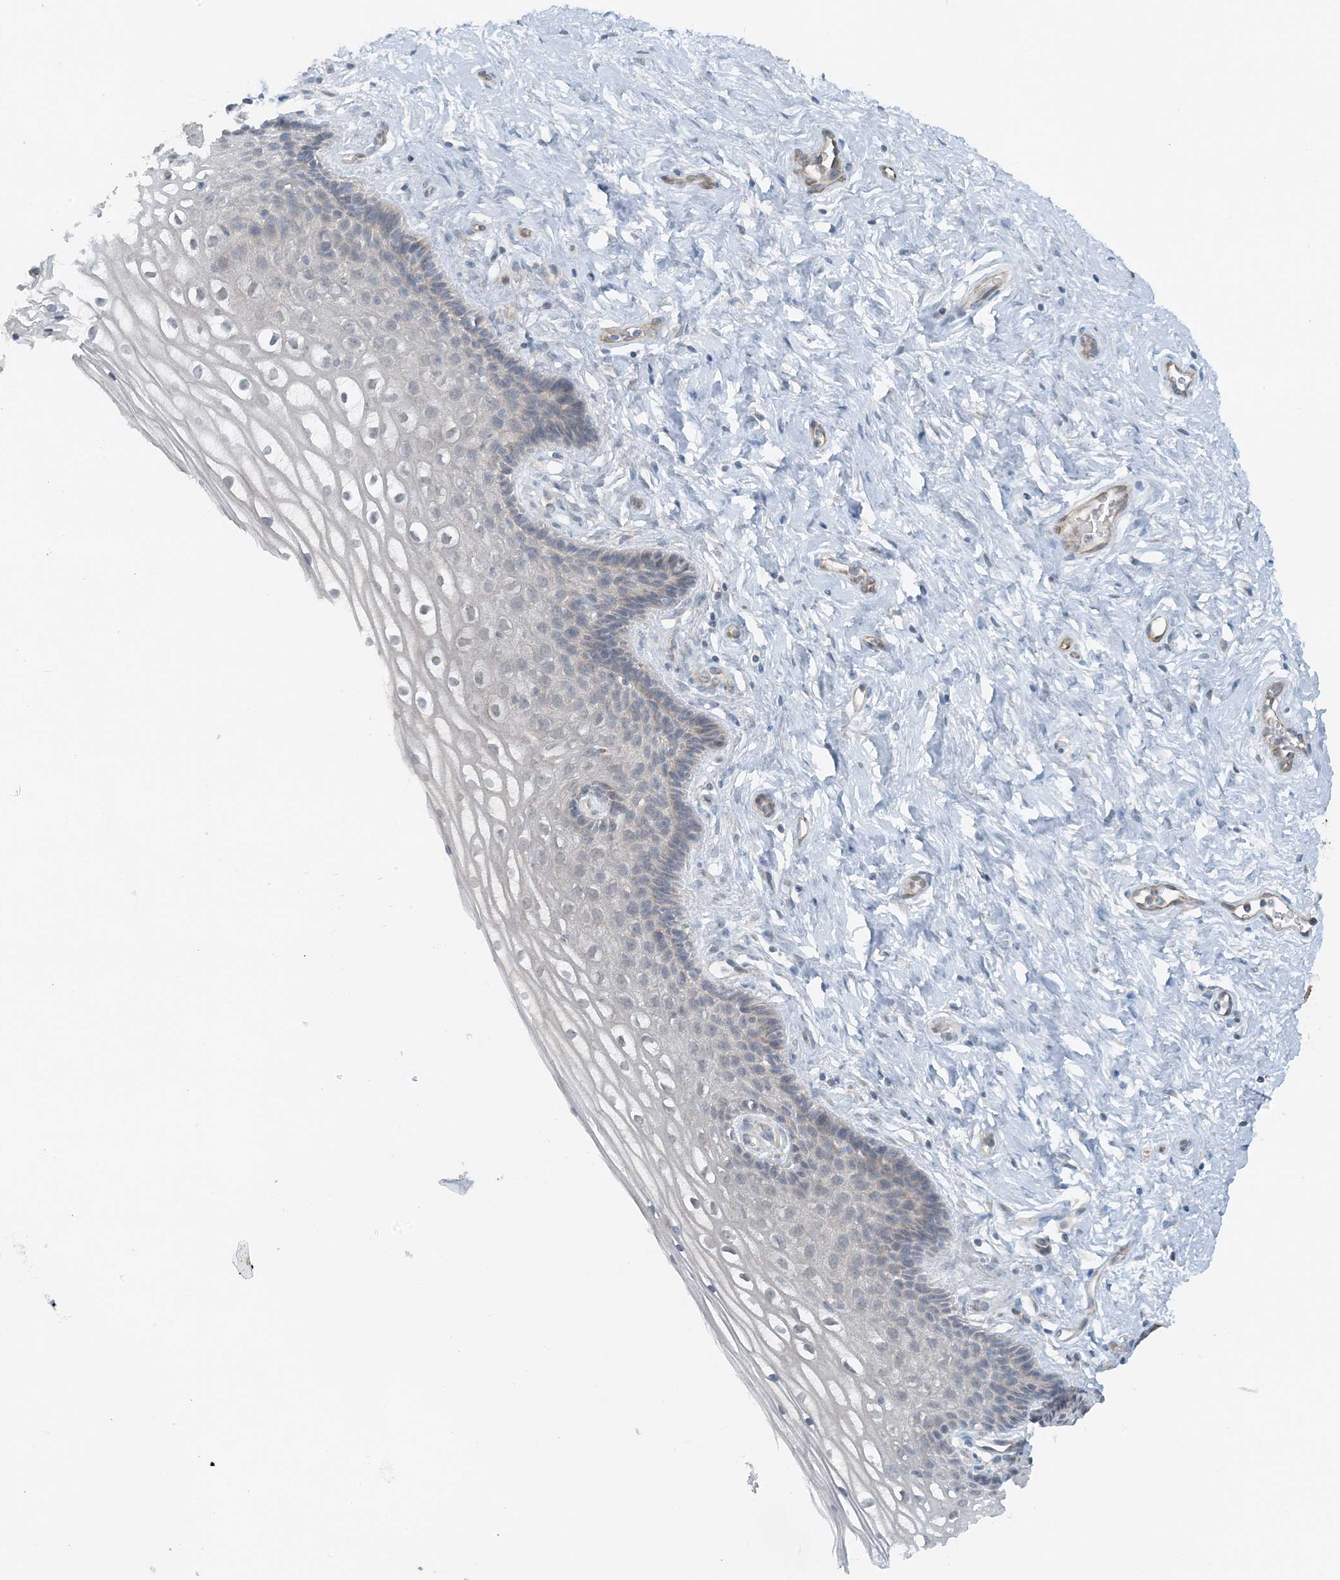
{"staining": {"intensity": "negative", "quantity": "none", "location": "none"}, "tissue": "cervix", "cell_type": "Glandular cells", "image_type": "normal", "snomed": [{"axis": "morphology", "description": "Normal tissue, NOS"}, {"axis": "topography", "description": "Cervix"}], "caption": "A histopathology image of cervix stained for a protein shows no brown staining in glandular cells.", "gene": "MITD1", "patient": {"sex": "female", "age": 33}}